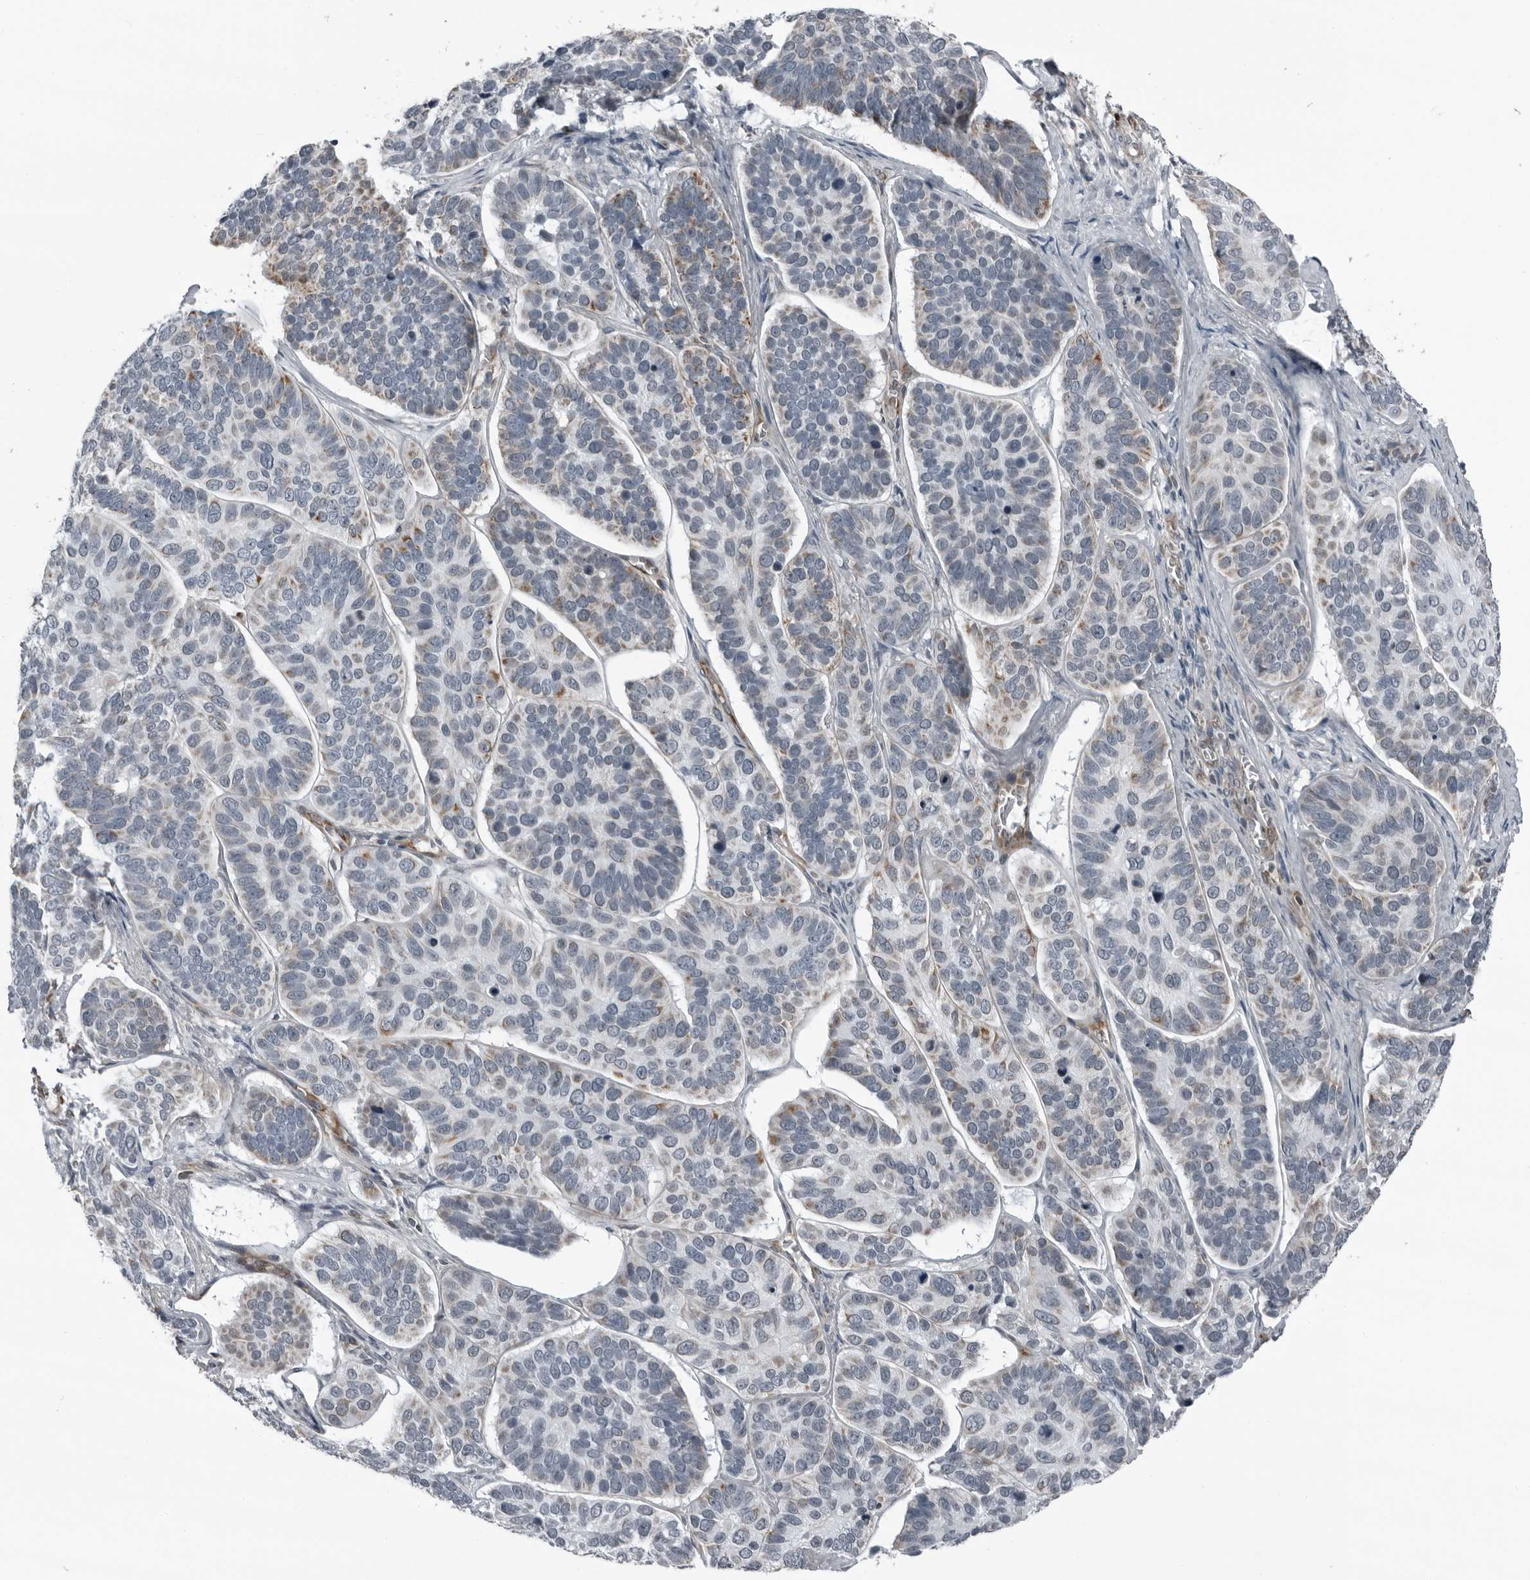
{"staining": {"intensity": "weak", "quantity": "25%-75%", "location": "cytoplasmic/membranous"}, "tissue": "skin cancer", "cell_type": "Tumor cells", "image_type": "cancer", "snomed": [{"axis": "morphology", "description": "Basal cell carcinoma"}, {"axis": "topography", "description": "Skin"}], "caption": "Immunohistochemical staining of human skin basal cell carcinoma exhibits low levels of weak cytoplasmic/membranous protein positivity in about 25%-75% of tumor cells.", "gene": "RTCA", "patient": {"sex": "male", "age": 62}}